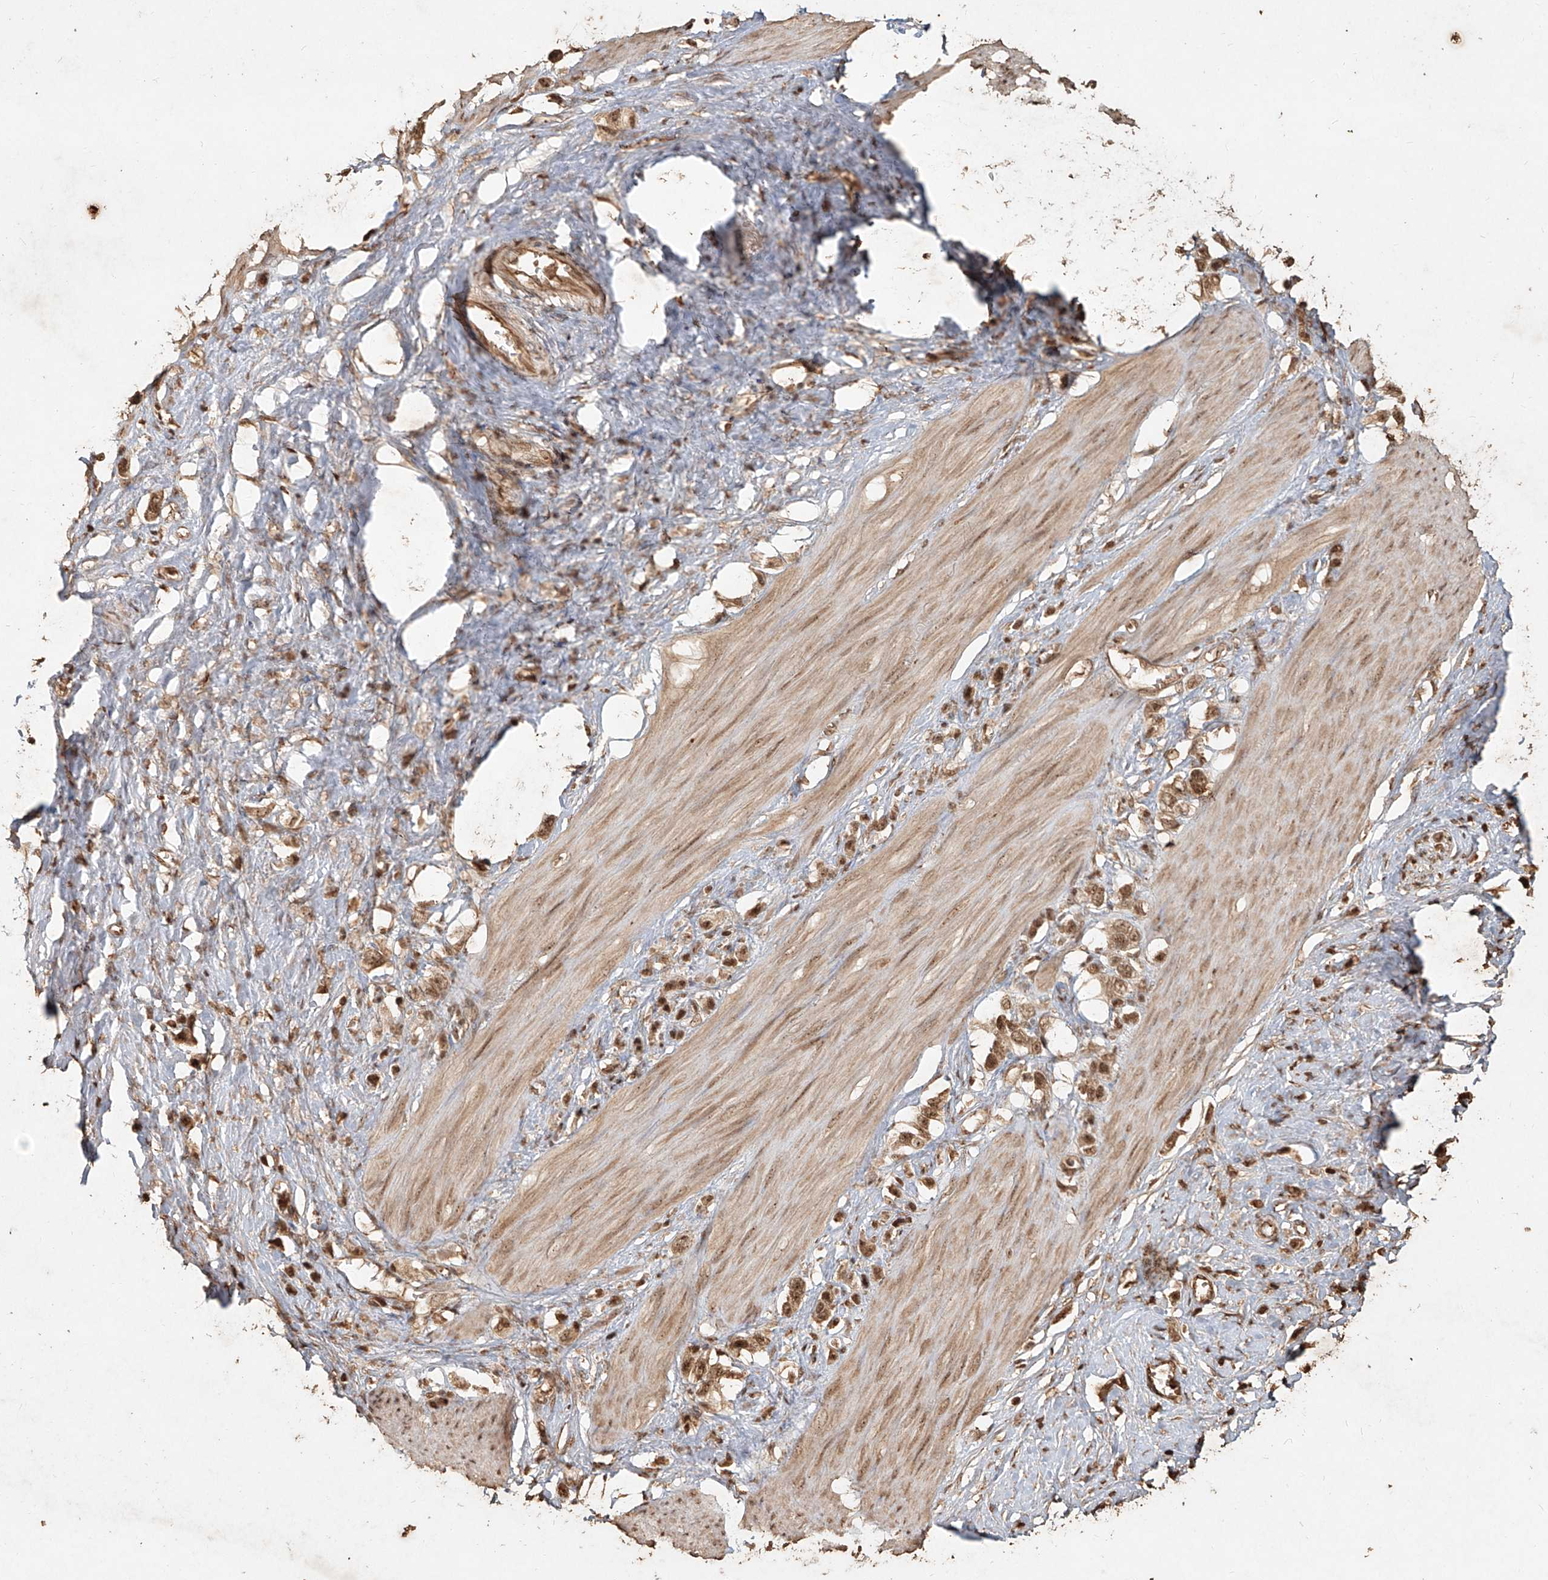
{"staining": {"intensity": "moderate", "quantity": ">75%", "location": "cytoplasmic/membranous,nuclear"}, "tissue": "stomach cancer", "cell_type": "Tumor cells", "image_type": "cancer", "snomed": [{"axis": "morphology", "description": "Adenocarcinoma, NOS"}, {"axis": "topography", "description": "Stomach"}], "caption": "High-magnification brightfield microscopy of stomach cancer (adenocarcinoma) stained with DAB (3,3'-diaminobenzidine) (brown) and counterstained with hematoxylin (blue). tumor cells exhibit moderate cytoplasmic/membranous and nuclear positivity is appreciated in about>75% of cells.", "gene": "UBE2K", "patient": {"sex": "female", "age": 65}}